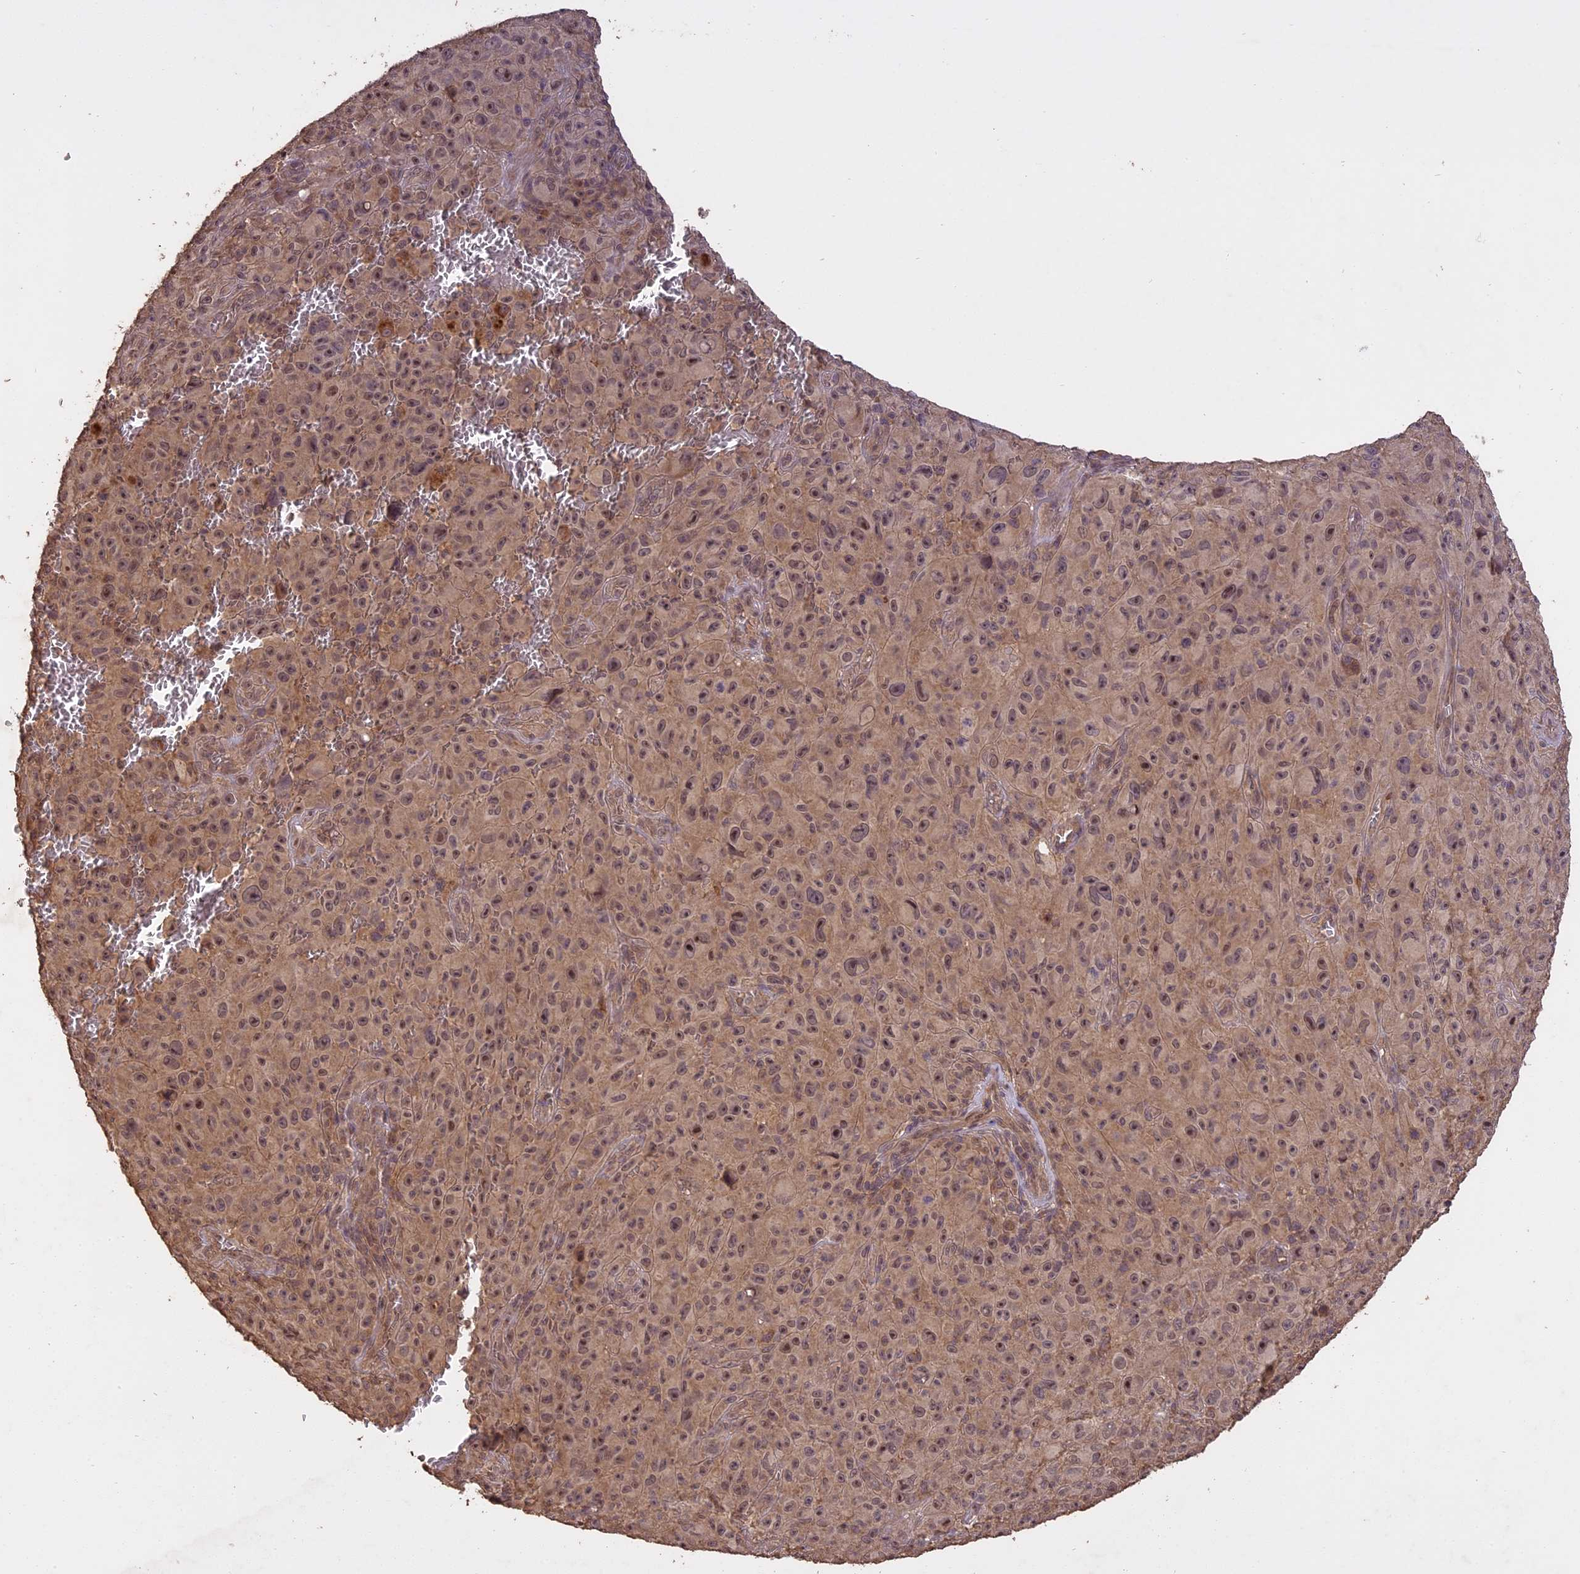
{"staining": {"intensity": "moderate", "quantity": ">75%", "location": "cytoplasmic/membranous,nuclear"}, "tissue": "melanoma", "cell_type": "Tumor cells", "image_type": "cancer", "snomed": [{"axis": "morphology", "description": "Malignant melanoma, NOS"}, {"axis": "topography", "description": "Skin"}], "caption": "Moderate cytoplasmic/membranous and nuclear positivity for a protein is appreciated in about >75% of tumor cells of melanoma using IHC.", "gene": "TIGD7", "patient": {"sex": "female", "age": 82}}